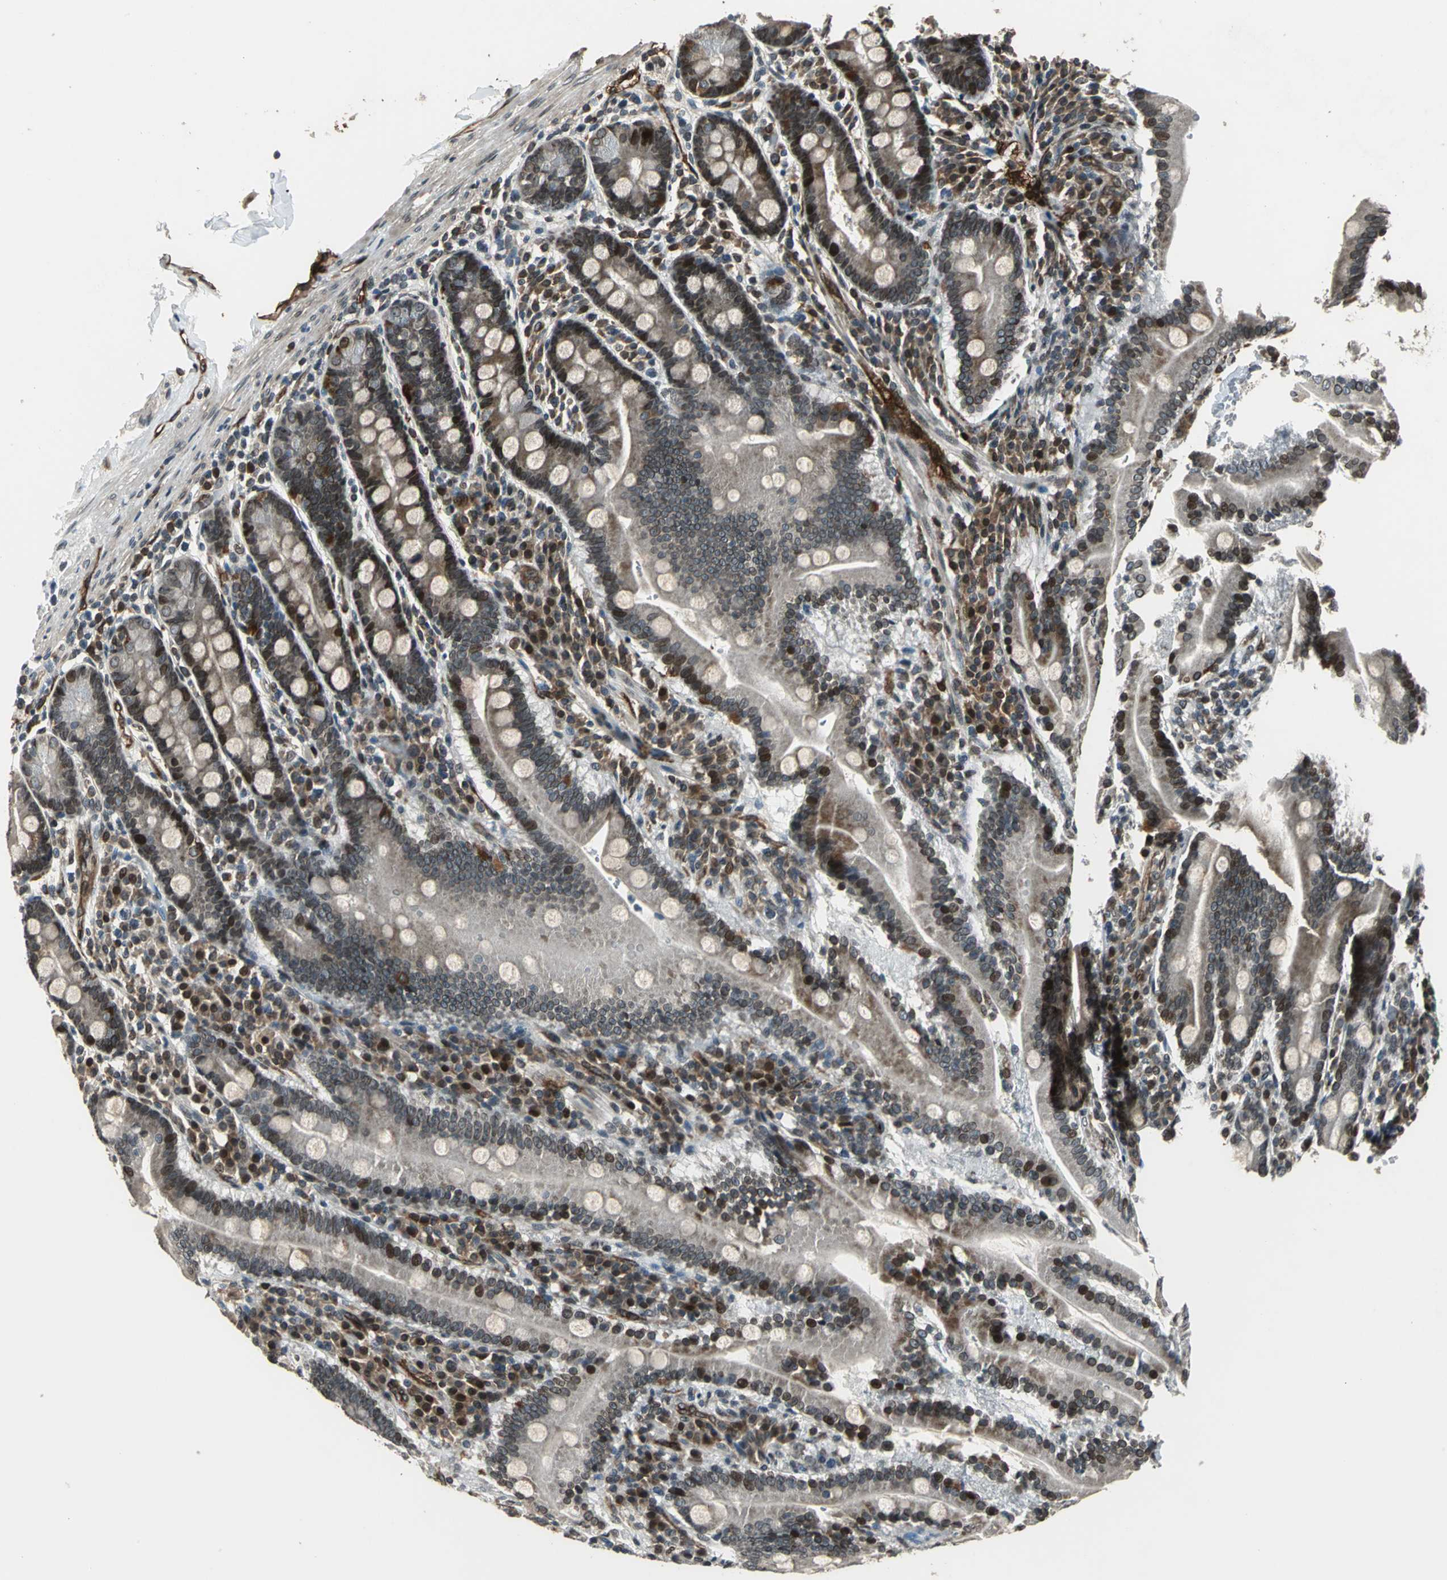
{"staining": {"intensity": "strong", "quantity": ">75%", "location": "nuclear"}, "tissue": "duodenum", "cell_type": "Glandular cells", "image_type": "normal", "snomed": [{"axis": "morphology", "description": "Normal tissue, NOS"}, {"axis": "topography", "description": "Duodenum"}], "caption": "About >75% of glandular cells in normal duodenum display strong nuclear protein expression as visualized by brown immunohistochemical staining.", "gene": "BRIP1", "patient": {"sex": "male", "age": 50}}